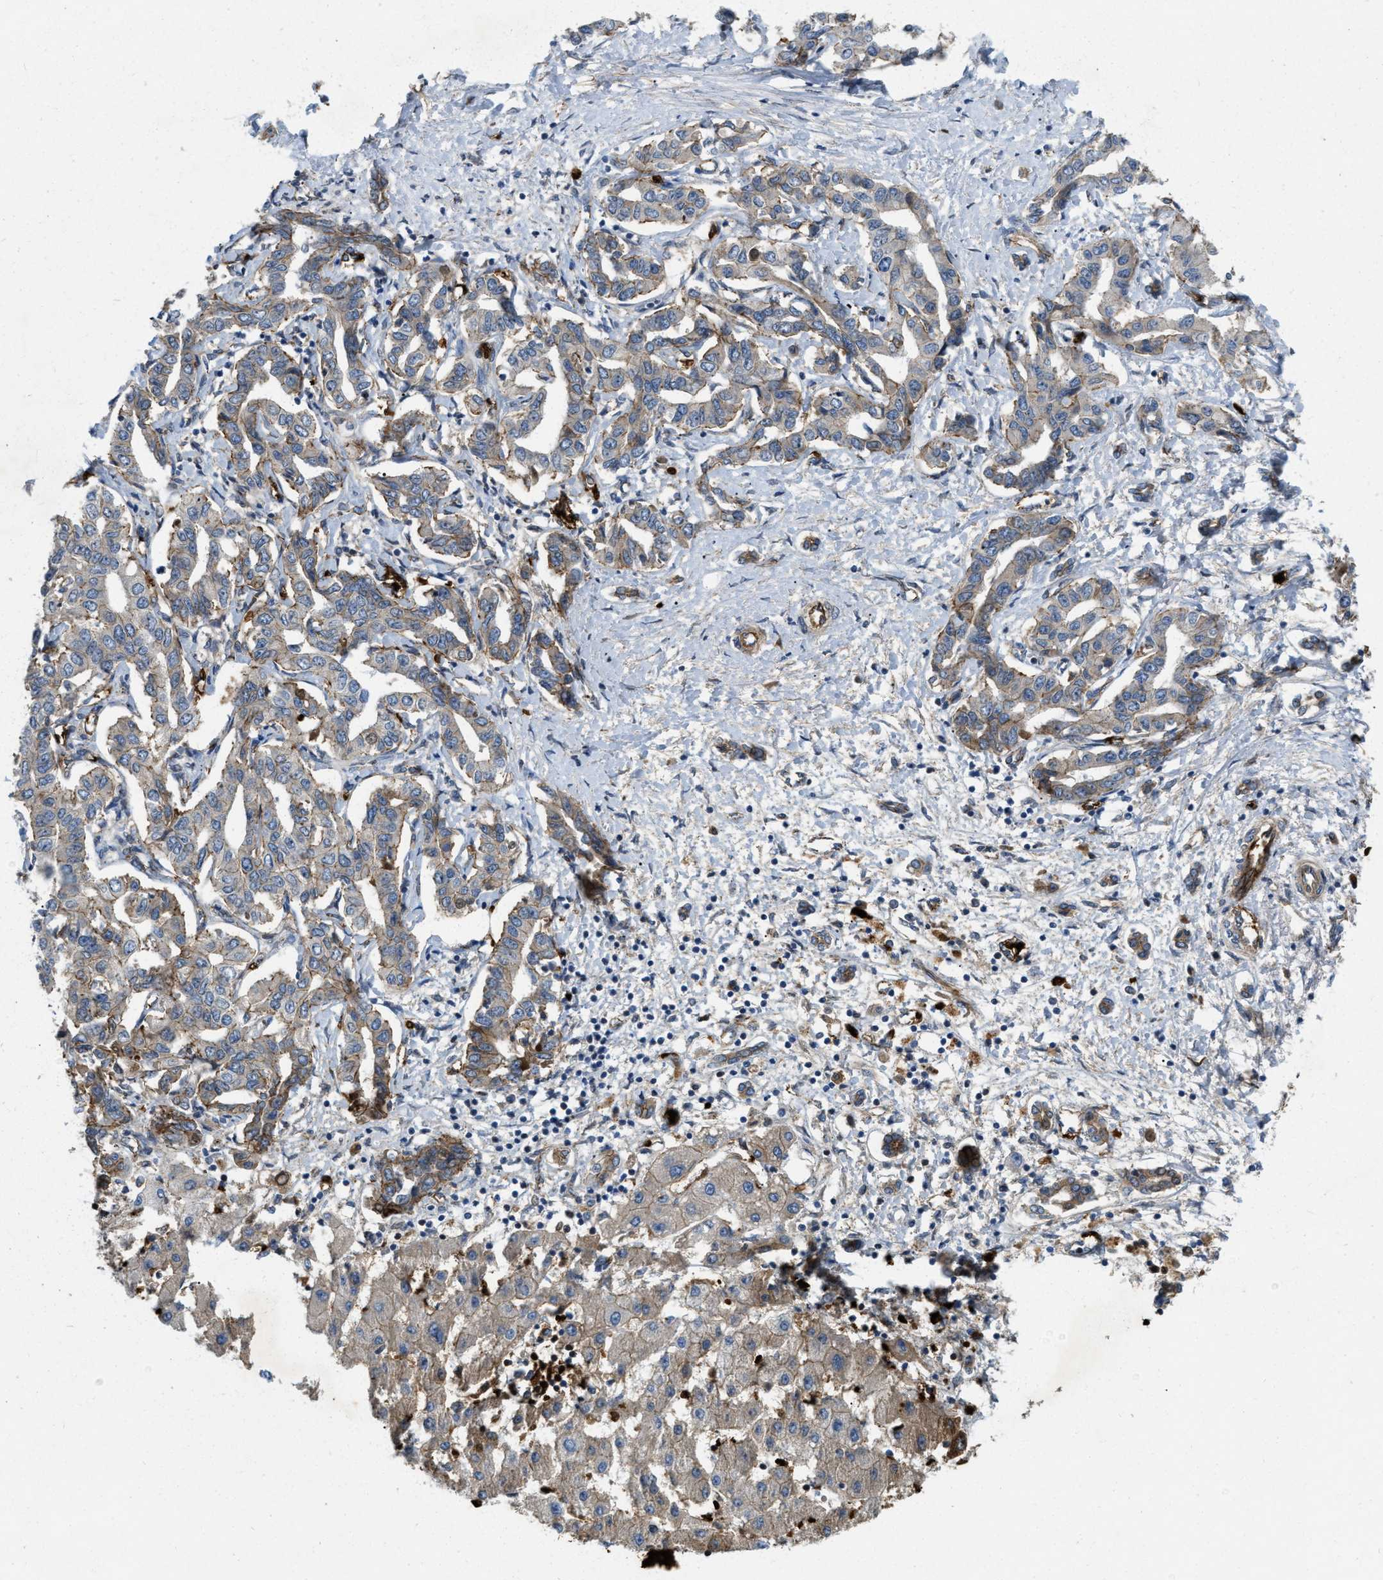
{"staining": {"intensity": "moderate", "quantity": "25%-75%", "location": "cytoplasmic/membranous"}, "tissue": "liver cancer", "cell_type": "Tumor cells", "image_type": "cancer", "snomed": [{"axis": "morphology", "description": "Cholangiocarcinoma"}, {"axis": "topography", "description": "Liver"}], "caption": "A medium amount of moderate cytoplasmic/membranous staining is appreciated in approximately 25%-75% of tumor cells in liver cancer (cholangiocarcinoma) tissue.", "gene": "ERC1", "patient": {"sex": "male", "age": 59}}